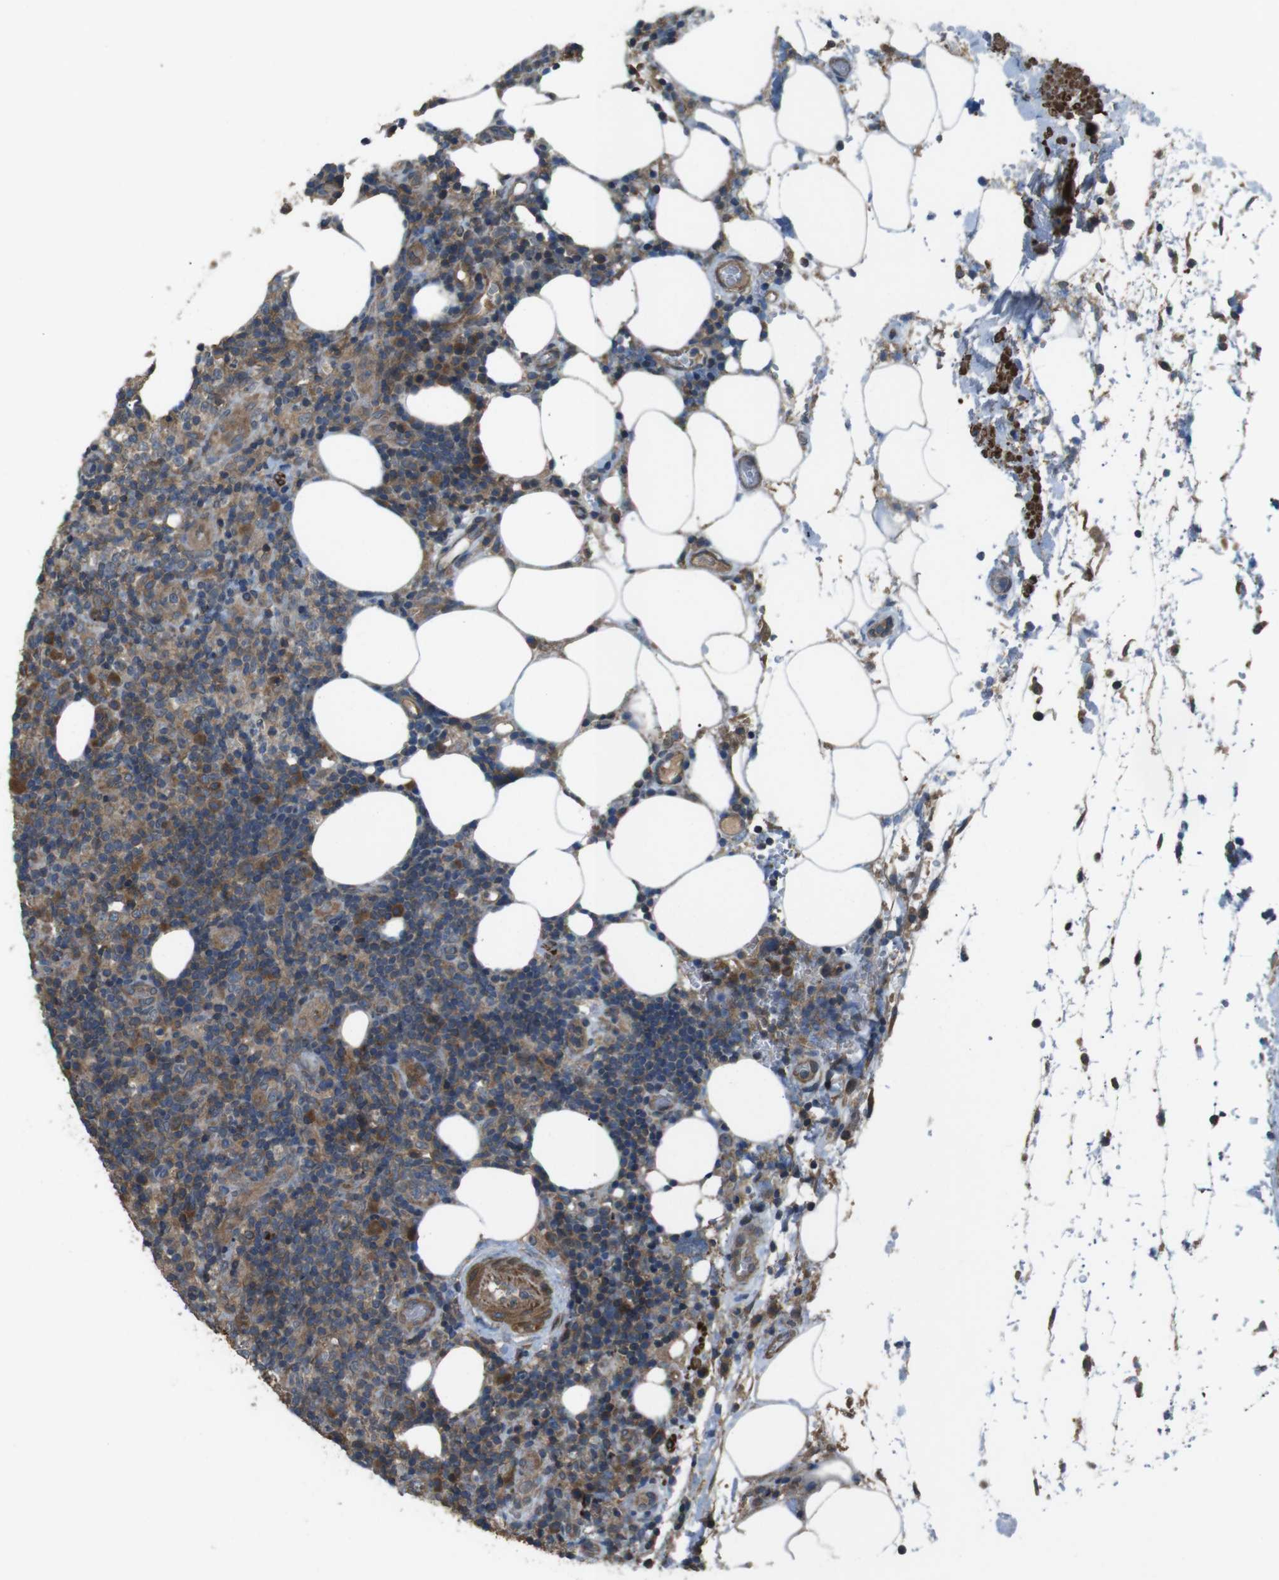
{"staining": {"intensity": "moderate", "quantity": ">75%", "location": "cytoplasmic/membranous"}, "tissue": "lymphoma", "cell_type": "Tumor cells", "image_type": "cancer", "snomed": [{"axis": "morphology", "description": "Malignant lymphoma, non-Hodgkin's type, High grade"}, {"axis": "topography", "description": "Lymph node"}], "caption": "Brown immunohistochemical staining in lymphoma shows moderate cytoplasmic/membranous expression in about >75% of tumor cells. The protein is shown in brown color, while the nuclei are stained blue.", "gene": "FUT2", "patient": {"sex": "female", "age": 76}}